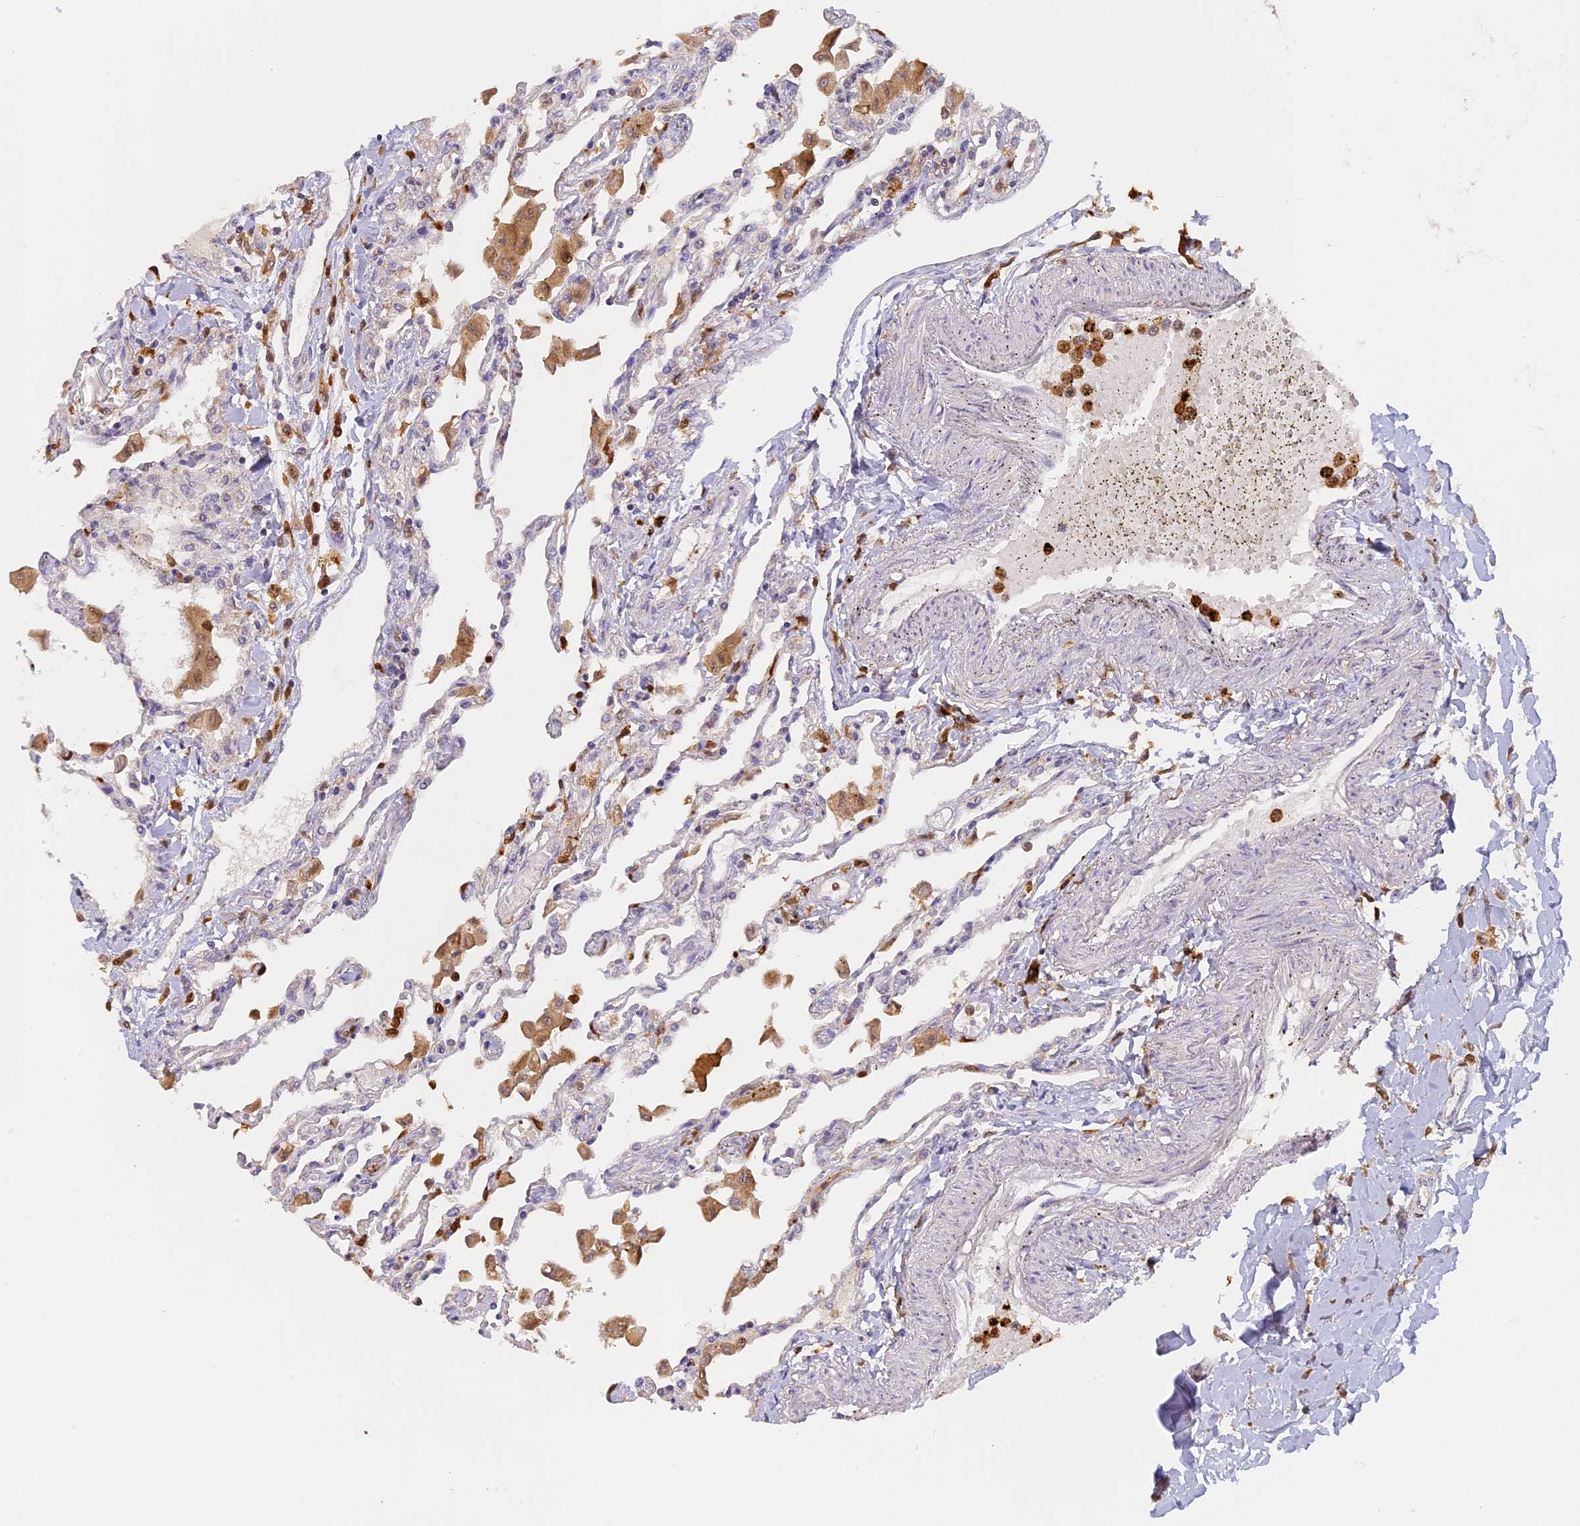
{"staining": {"intensity": "negative", "quantity": "none", "location": "none"}, "tissue": "lung", "cell_type": "Alveolar cells", "image_type": "normal", "snomed": [{"axis": "morphology", "description": "Normal tissue, NOS"}, {"axis": "topography", "description": "Bronchus"}, {"axis": "topography", "description": "Lung"}], "caption": "High power microscopy image of an immunohistochemistry (IHC) image of normal lung, revealing no significant staining in alveolar cells. (DAB IHC, high magnification).", "gene": "NCF4", "patient": {"sex": "female", "age": 49}}